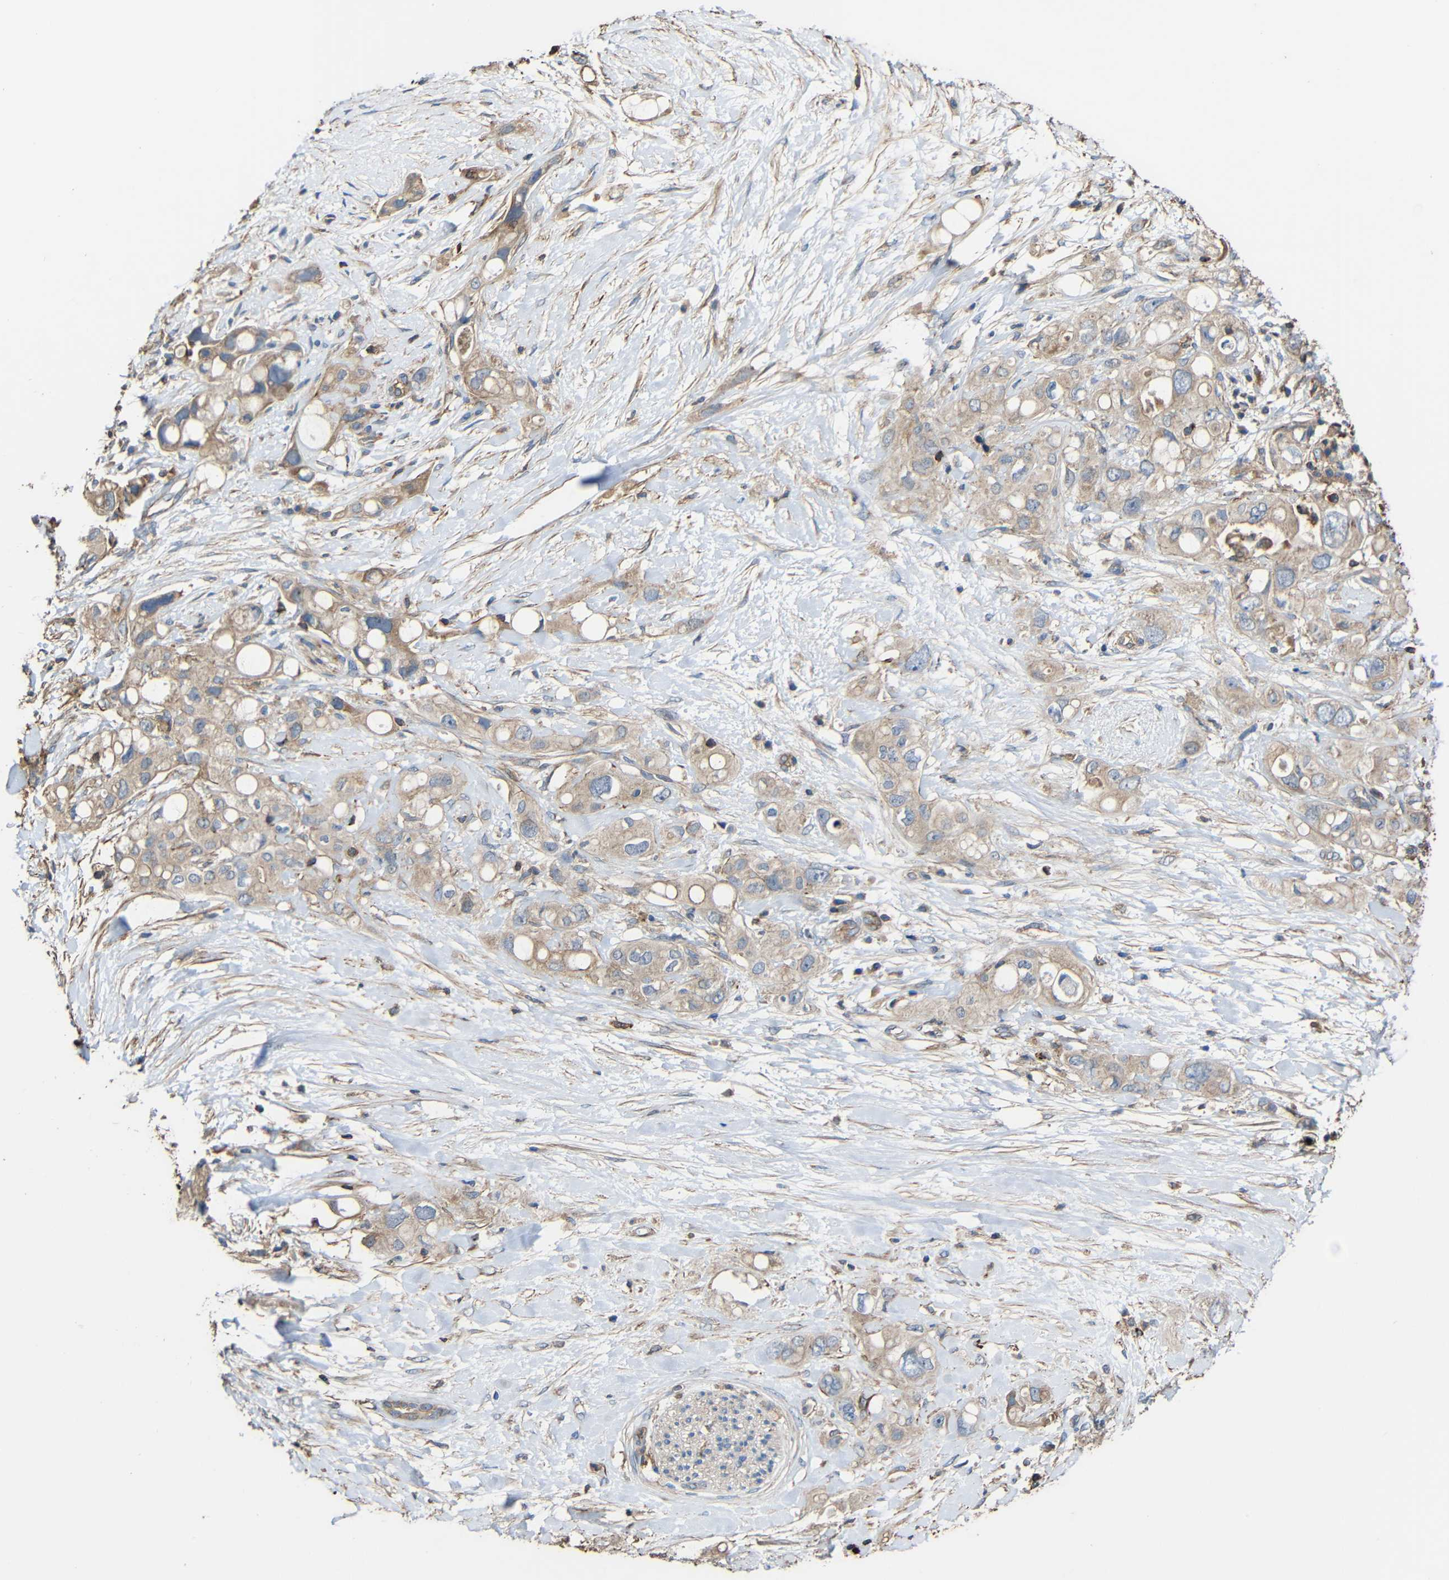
{"staining": {"intensity": "weak", "quantity": ">75%", "location": "none"}, "tissue": "pancreatic cancer", "cell_type": "Tumor cells", "image_type": "cancer", "snomed": [{"axis": "morphology", "description": "Adenocarcinoma, NOS"}, {"axis": "topography", "description": "Pancreas"}], "caption": "Weak None expression is identified in about >75% of tumor cells in pancreatic adenocarcinoma. Ihc stains the protein in brown and the nuclei are stained blue.", "gene": "RHOT2", "patient": {"sex": "female", "age": 56}}